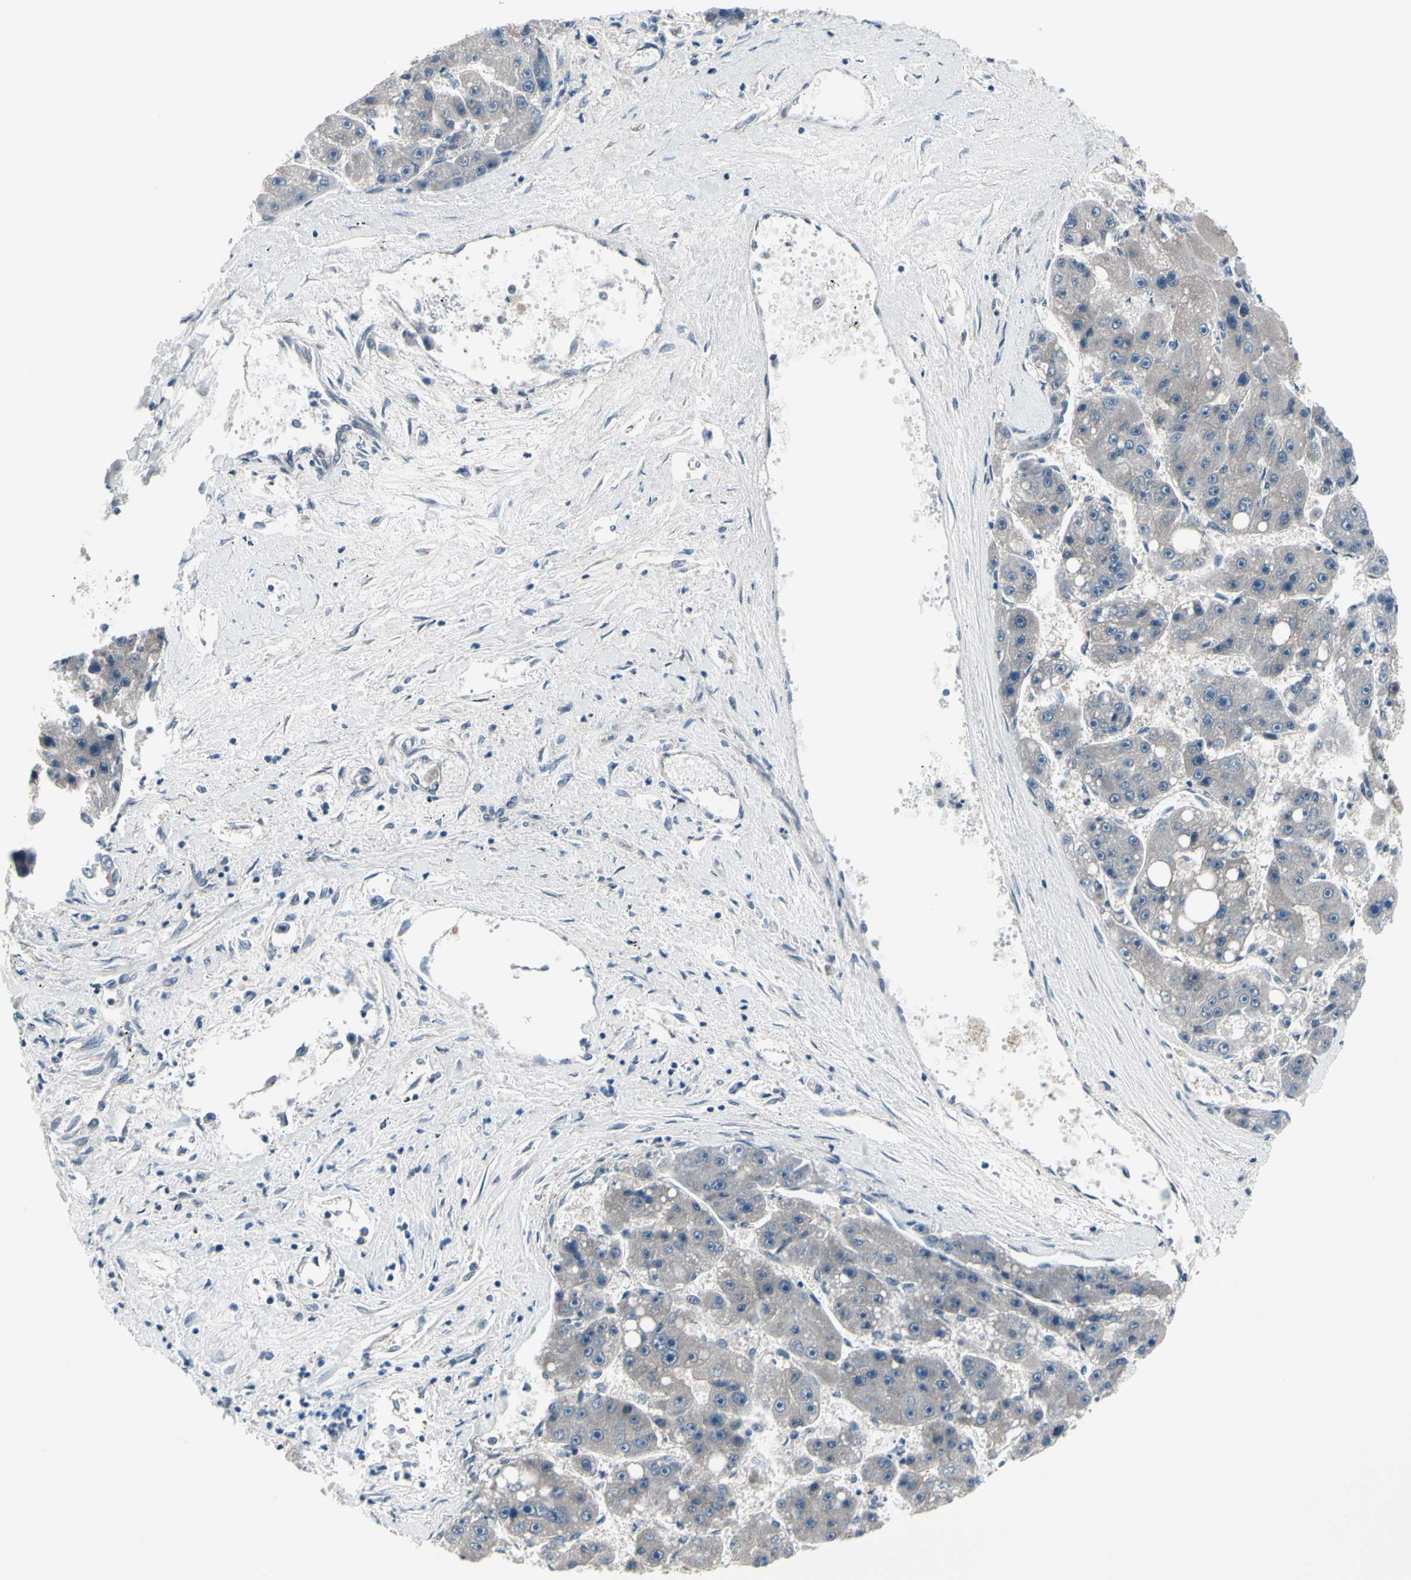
{"staining": {"intensity": "negative", "quantity": "none", "location": "none"}, "tissue": "liver cancer", "cell_type": "Tumor cells", "image_type": "cancer", "snomed": [{"axis": "morphology", "description": "Carcinoma, Hepatocellular, NOS"}, {"axis": "topography", "description": "Liver"}], "caption": "Photomicrograph shows no significant protein expression in tumor cells of hepatocellular carcinoma (liver). (Stains: DAB (3,3'-diaminobenzidine) IHC with hematoxylin counter stain, Microscopy: brightfield microscopy at high magnification).", "gene": "PRKAR2B", "patient": {"sex": "female", "age": 61}}